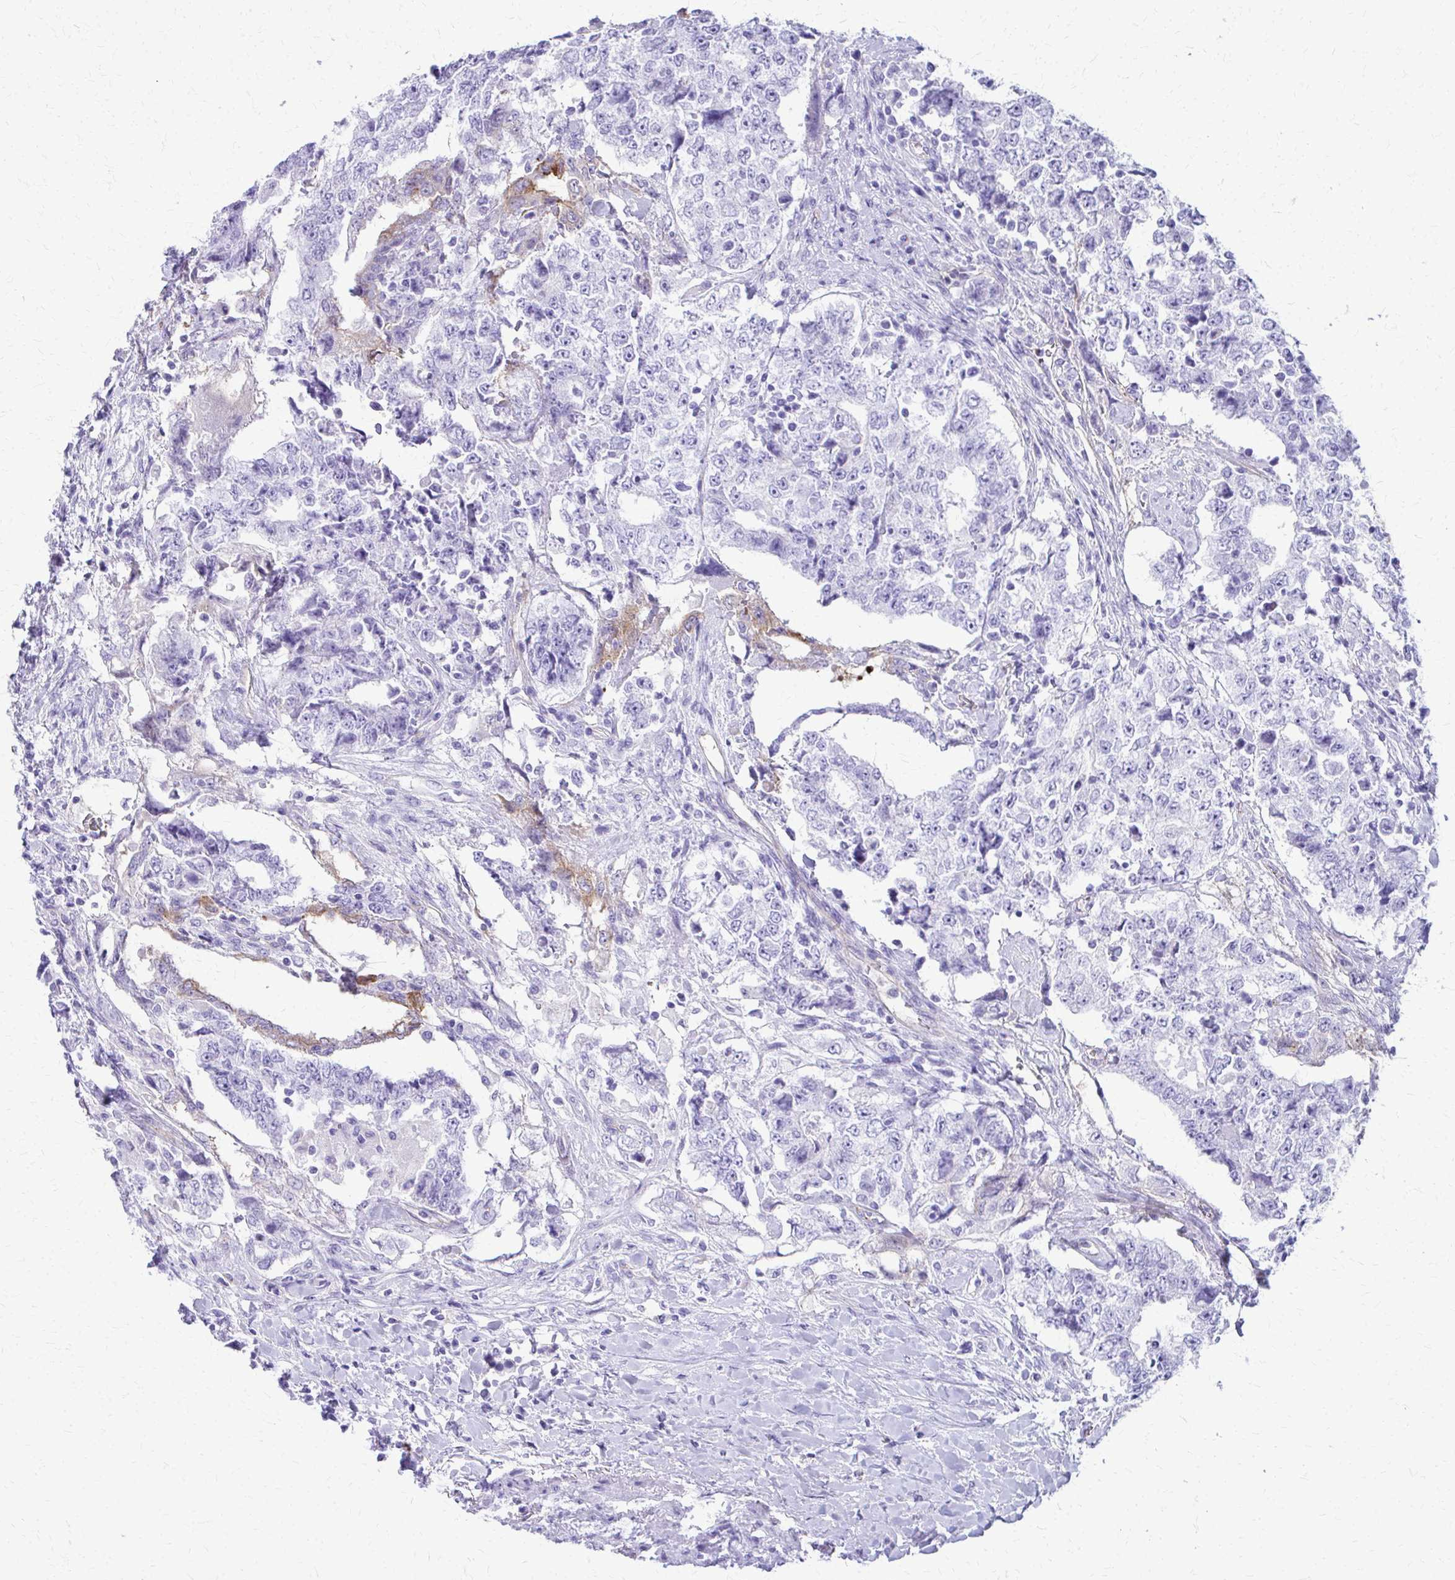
{"staining": {"intensity": "negative", "quantity": "none", "location": "none"}, "tissue": "testis cancer", "cell_type": "Tumor cells", "image_type": "cancer", "snomed": [{"axis": "morphology", "description": "Carcinoma, Embryonal, NOS"}, {"axis": "topography", "description": "Testis"}], "caption": "Immunohistochemistry of embryonal carcinoma (testis) exhibits no positivity in tumor cells.", "gene": "TPSG1", "patient": {"sex": "male", "age": 24}}